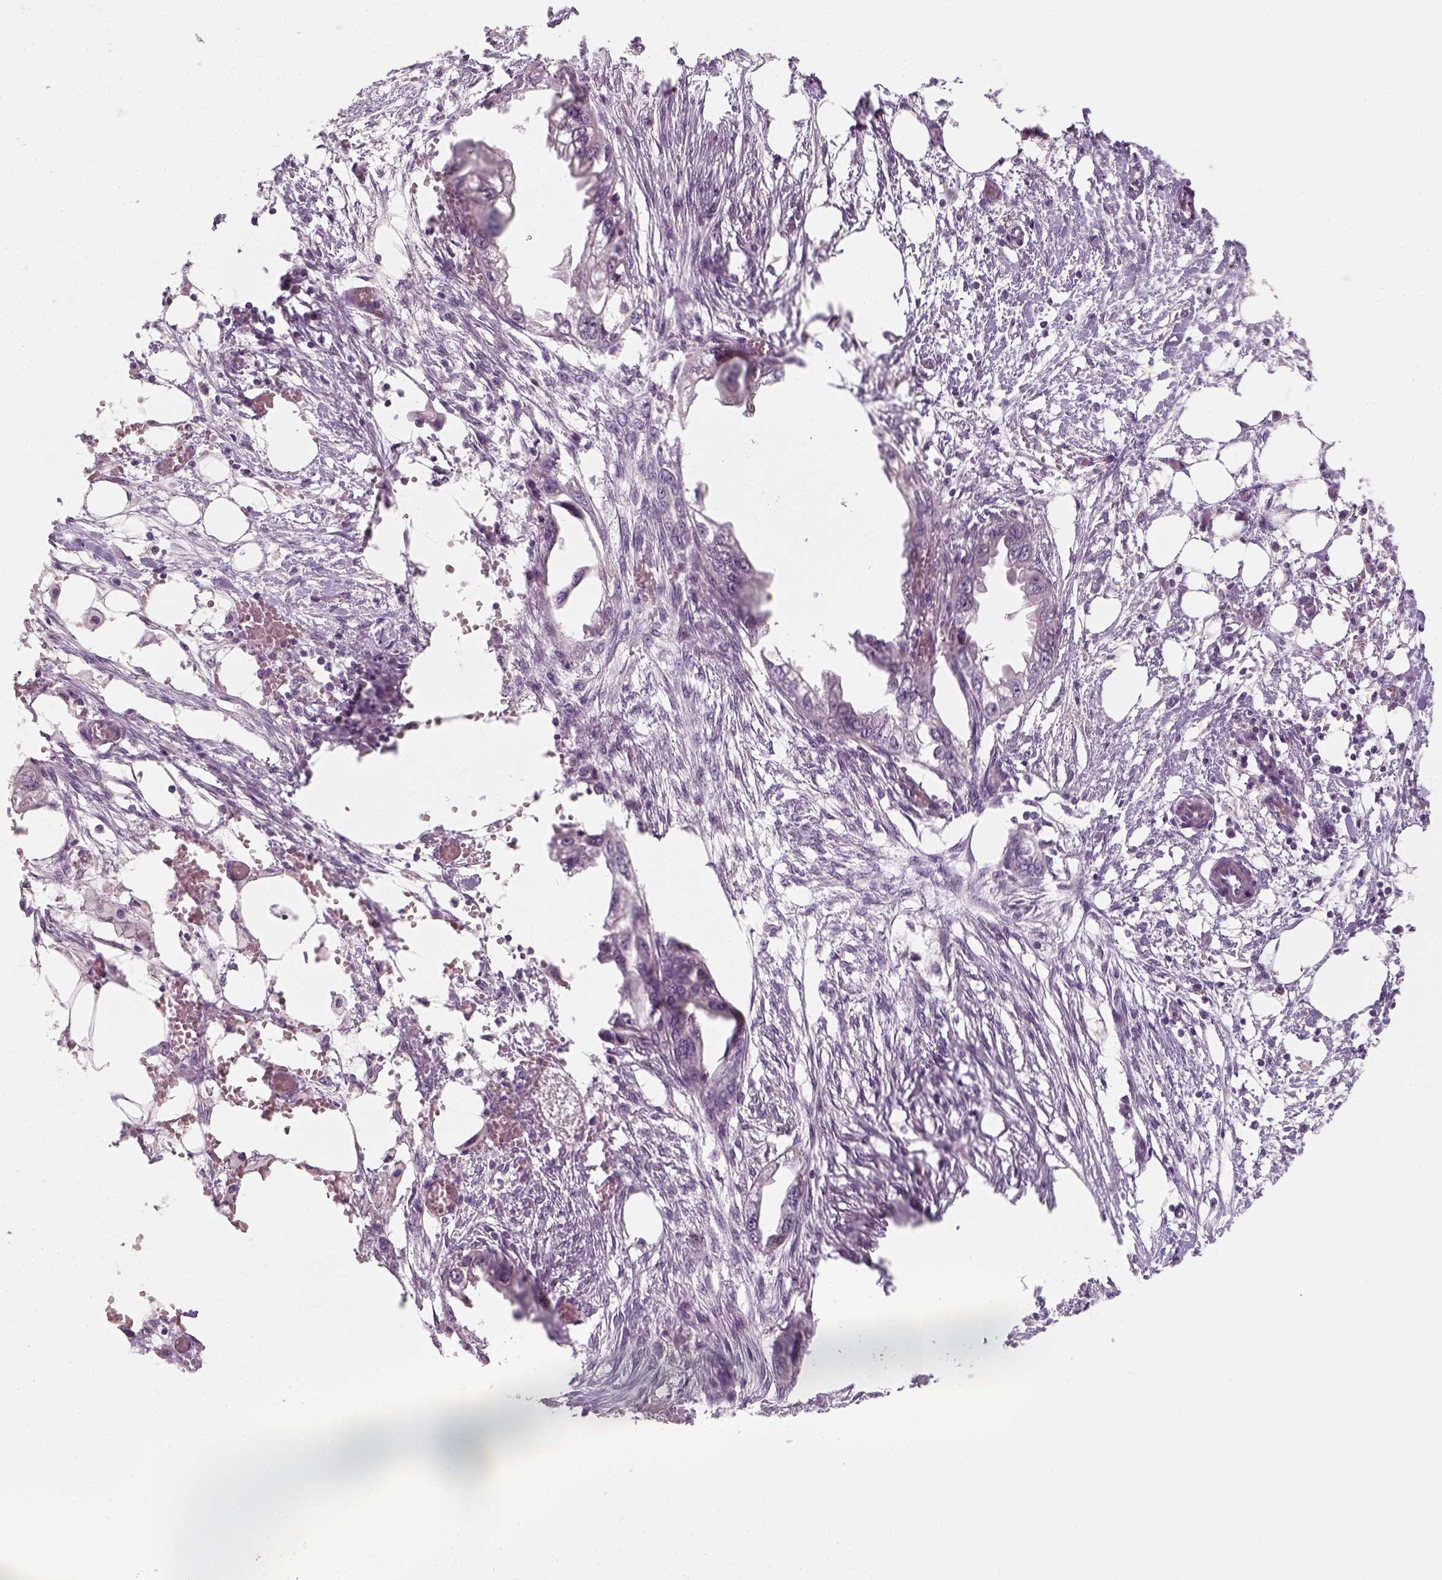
{"staining": {"intensity": "negative", "quantity": "none", "location": "none"}, "tissue": "endometrial cancer", "cell_type": "Tumor cells", "image_type": "cancer", "snomed": [{"axis": "morphology", "description": "Adenocarcinoma, NOS"}, {"axis": "morphology", "description": "Adenocarcinoma, metastatic, NOS"}, {"axis": "topography", "description": "Adipose tissue"}, {"axis": "topography", "description": "Endometrium"}], "caption": "Immunohistochemistry micrograph of neoplastic tissue: human endometrial metastatic adenocarcinoma stained with DAB (3,3'-diaminobenzidine) reveals no significant protein staining in tumor cells.", "gene": "TP53", "patient": {"sex": "female", "age": 67}}